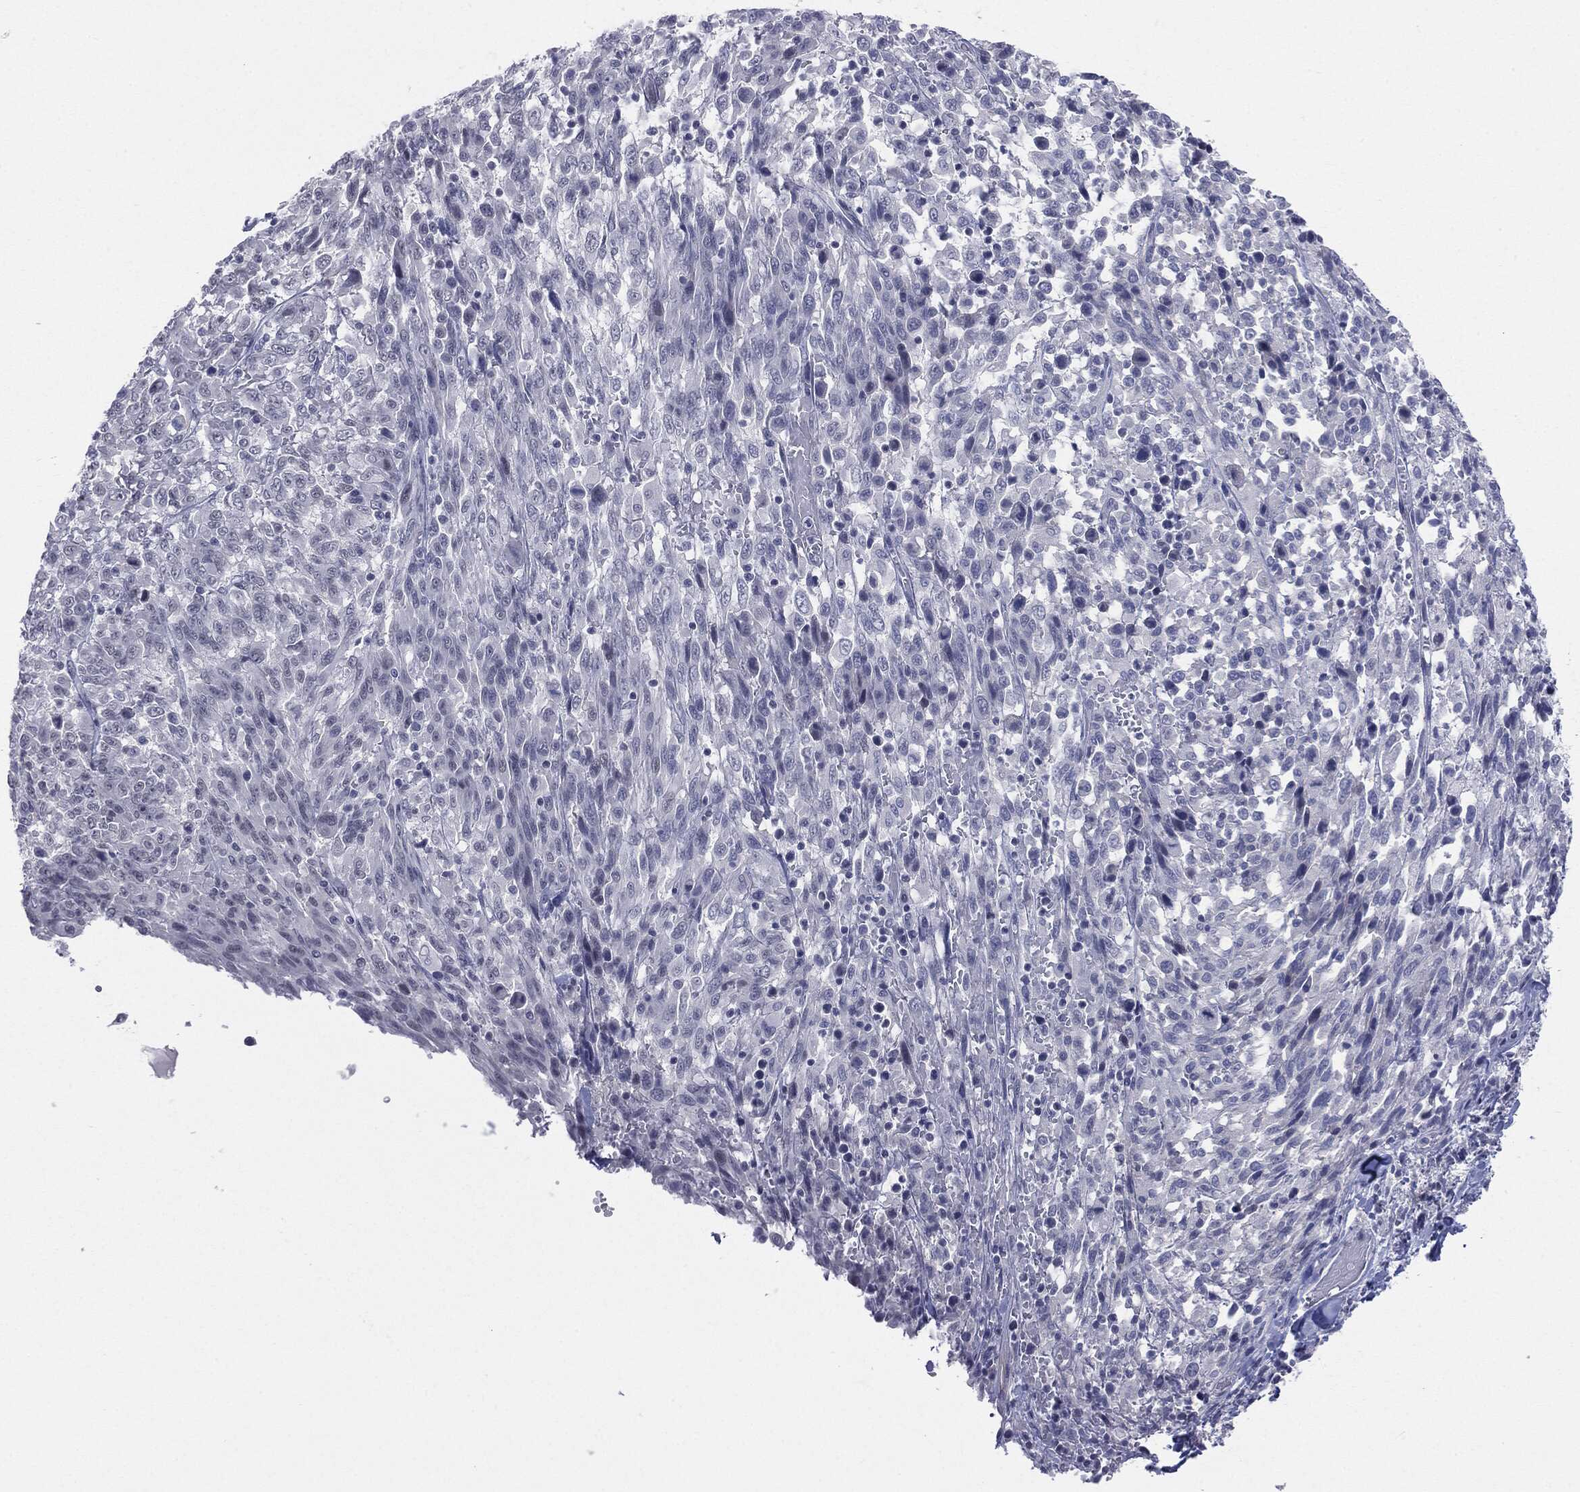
{"staining": {"intensity": "negative", "quantity": "none", "location": "none"}, "tissue": "melanoma", "cell_type": "Tumor cells", "image_type": "cancer", "snomed": [{"axis": "morphology", "description": "Malignant melanoma, NOS"}, {"axis": "topography", "description": "Skin"}], "caption": "This is an immunohistochemistry photomicrograph of malignant melanoma. There is no positivity in tumor cells.", "gene": "SLC5A5", "patient": {"sex": "female", "age": 91}}